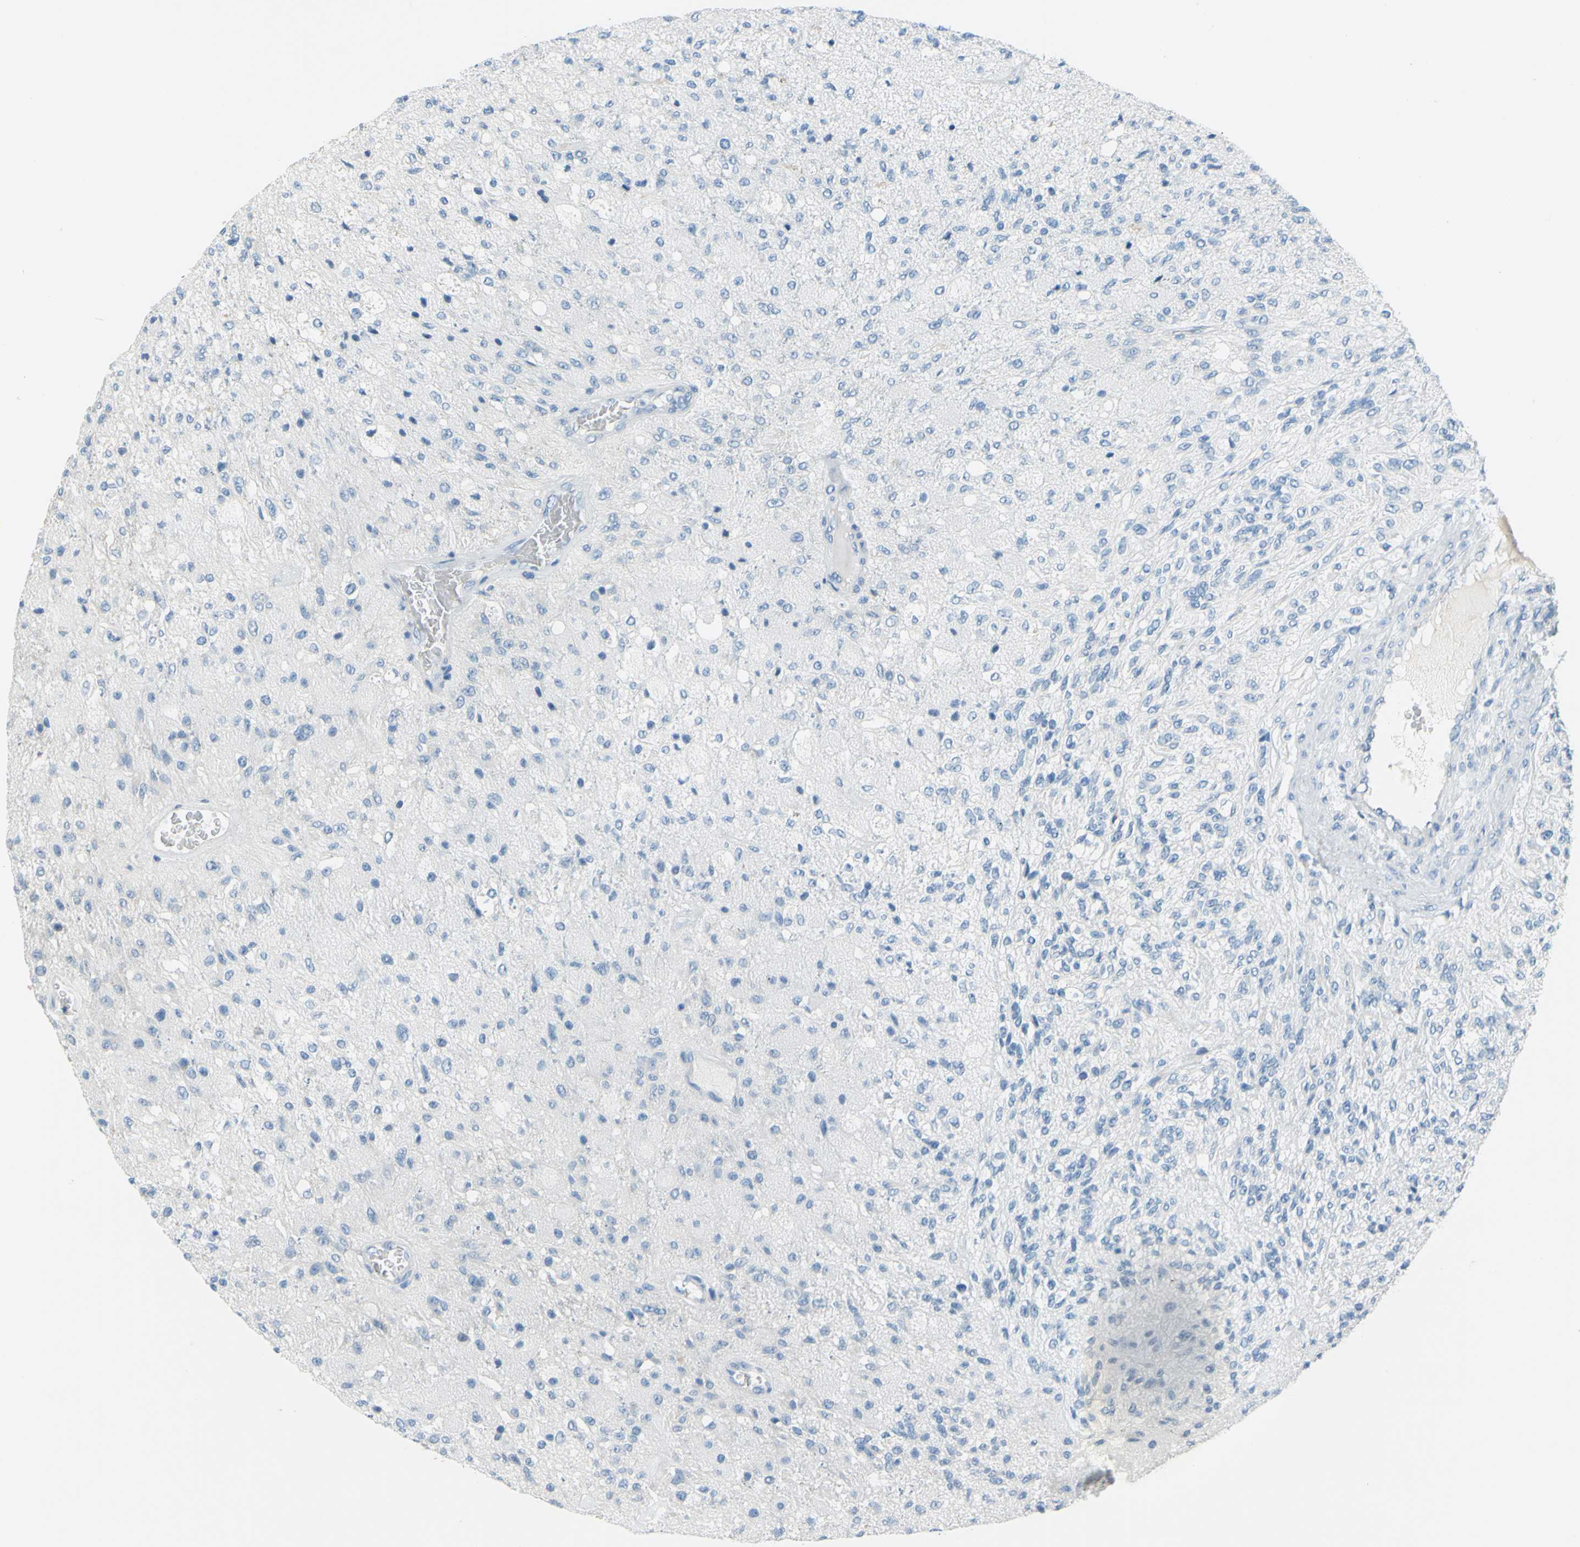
{"staining": {"intensity": "negative", "quantity": "none", "location": "none"}, "tissue": "glioma", "cell_type": "Tumor cells", "image_type": "cancer", "snomed": [{"axis": "morphology", "description": "Normal tissue, NOS"}, {"axis": "morphology", "description": "Glioma, malignant, High grade"}, {"axis": "topography", "description": "Cerebral cortex"}], "caption": "IHC of malignant glioma (high-grade) exhibits no staining in tumor cells.", "gene": "DCT", "patient": {"sex": "male", "age": 77}}